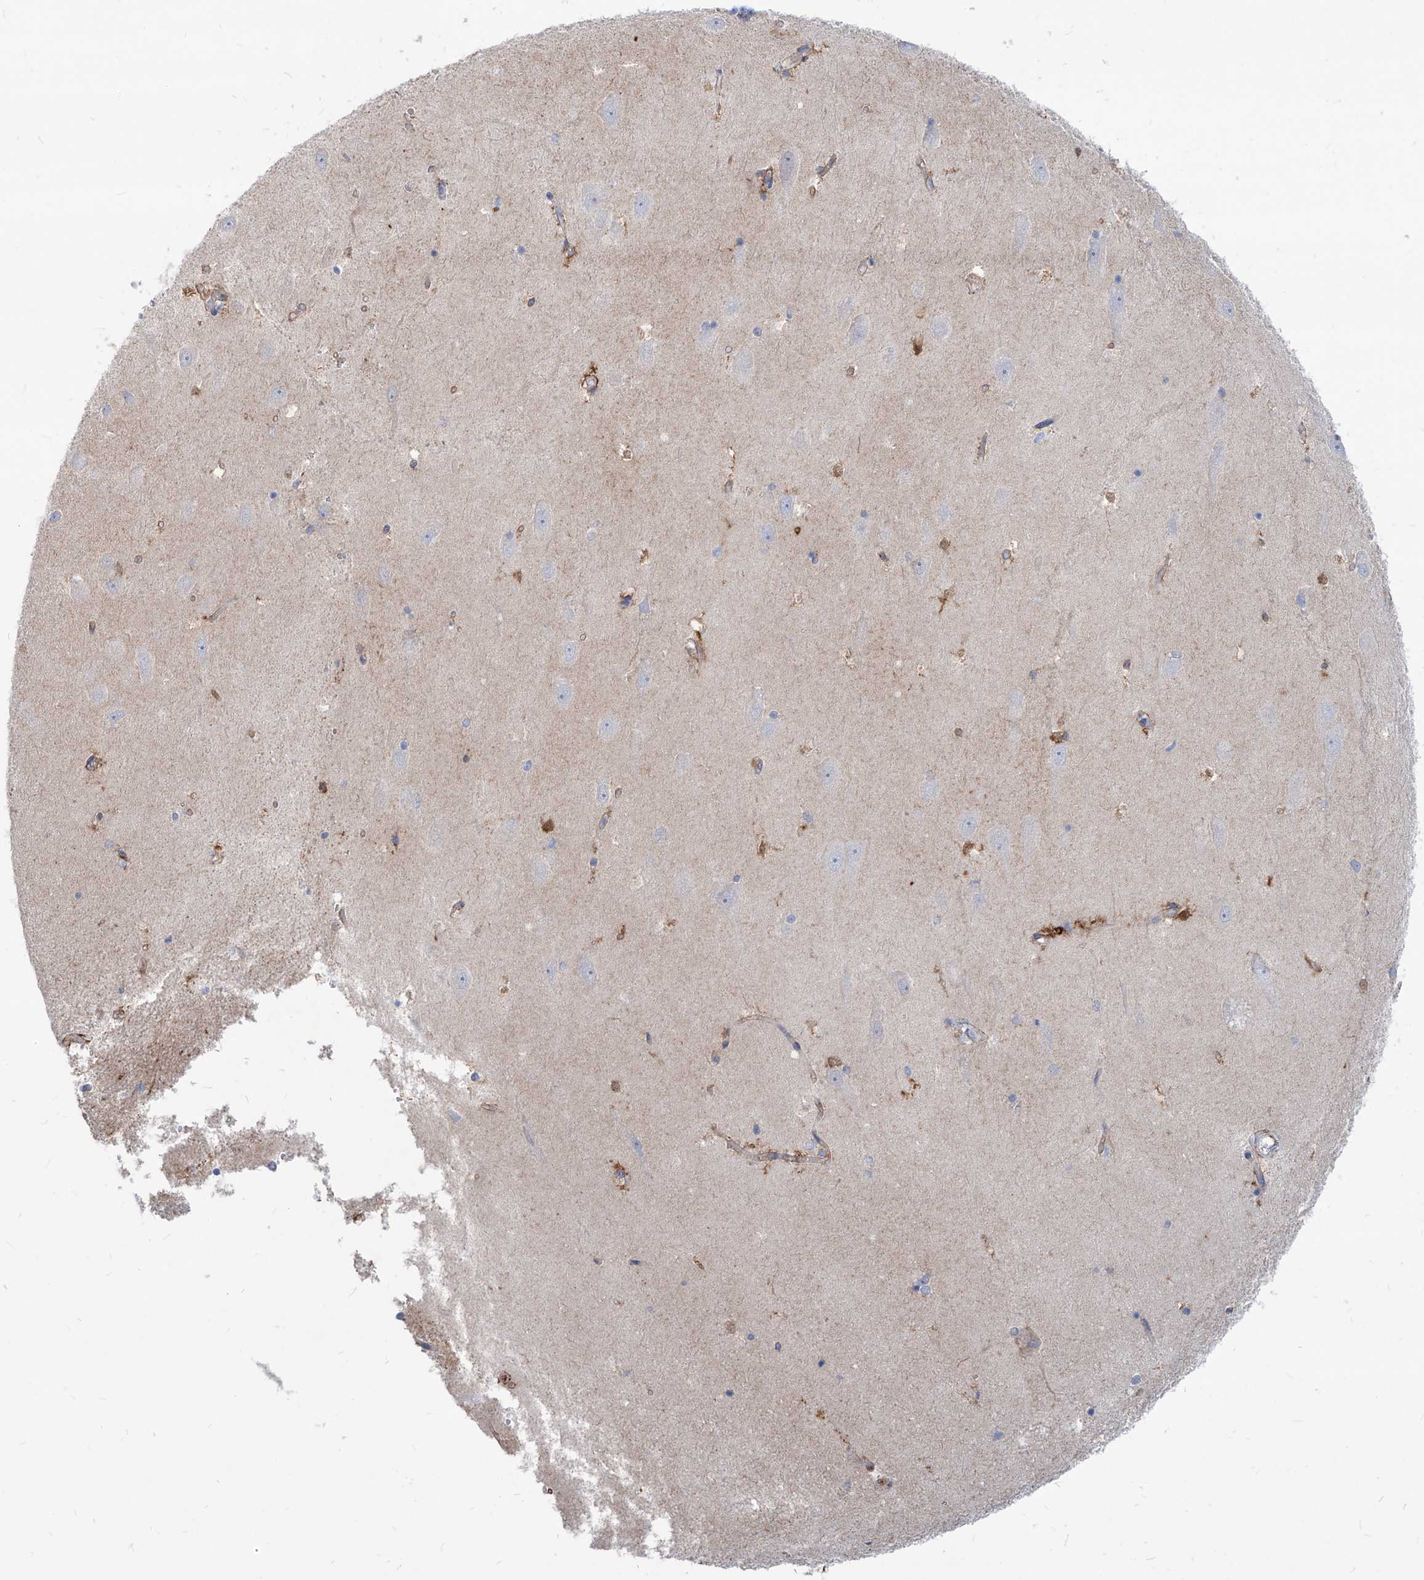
{"staining": {"intensity": "negative", "quantity": "none", "location": "none"}, "tissue": "hippocampus", "cell_type": "Glial cells", "image_type": "normal", "snomed": [{"axis": "morphology", "description": "Normal tissue, NOS"}, {"axis": "topography", "description": "Hippocampus"}], "caption": "IHC of unremarkable hippocampus exhibits no positivity in glial cells. (DAB immunohistochemistry (IHC) with hematoxylin counter stain).", "gene": "AKAP10", "patient": {"sex": "male", "age": 45}}